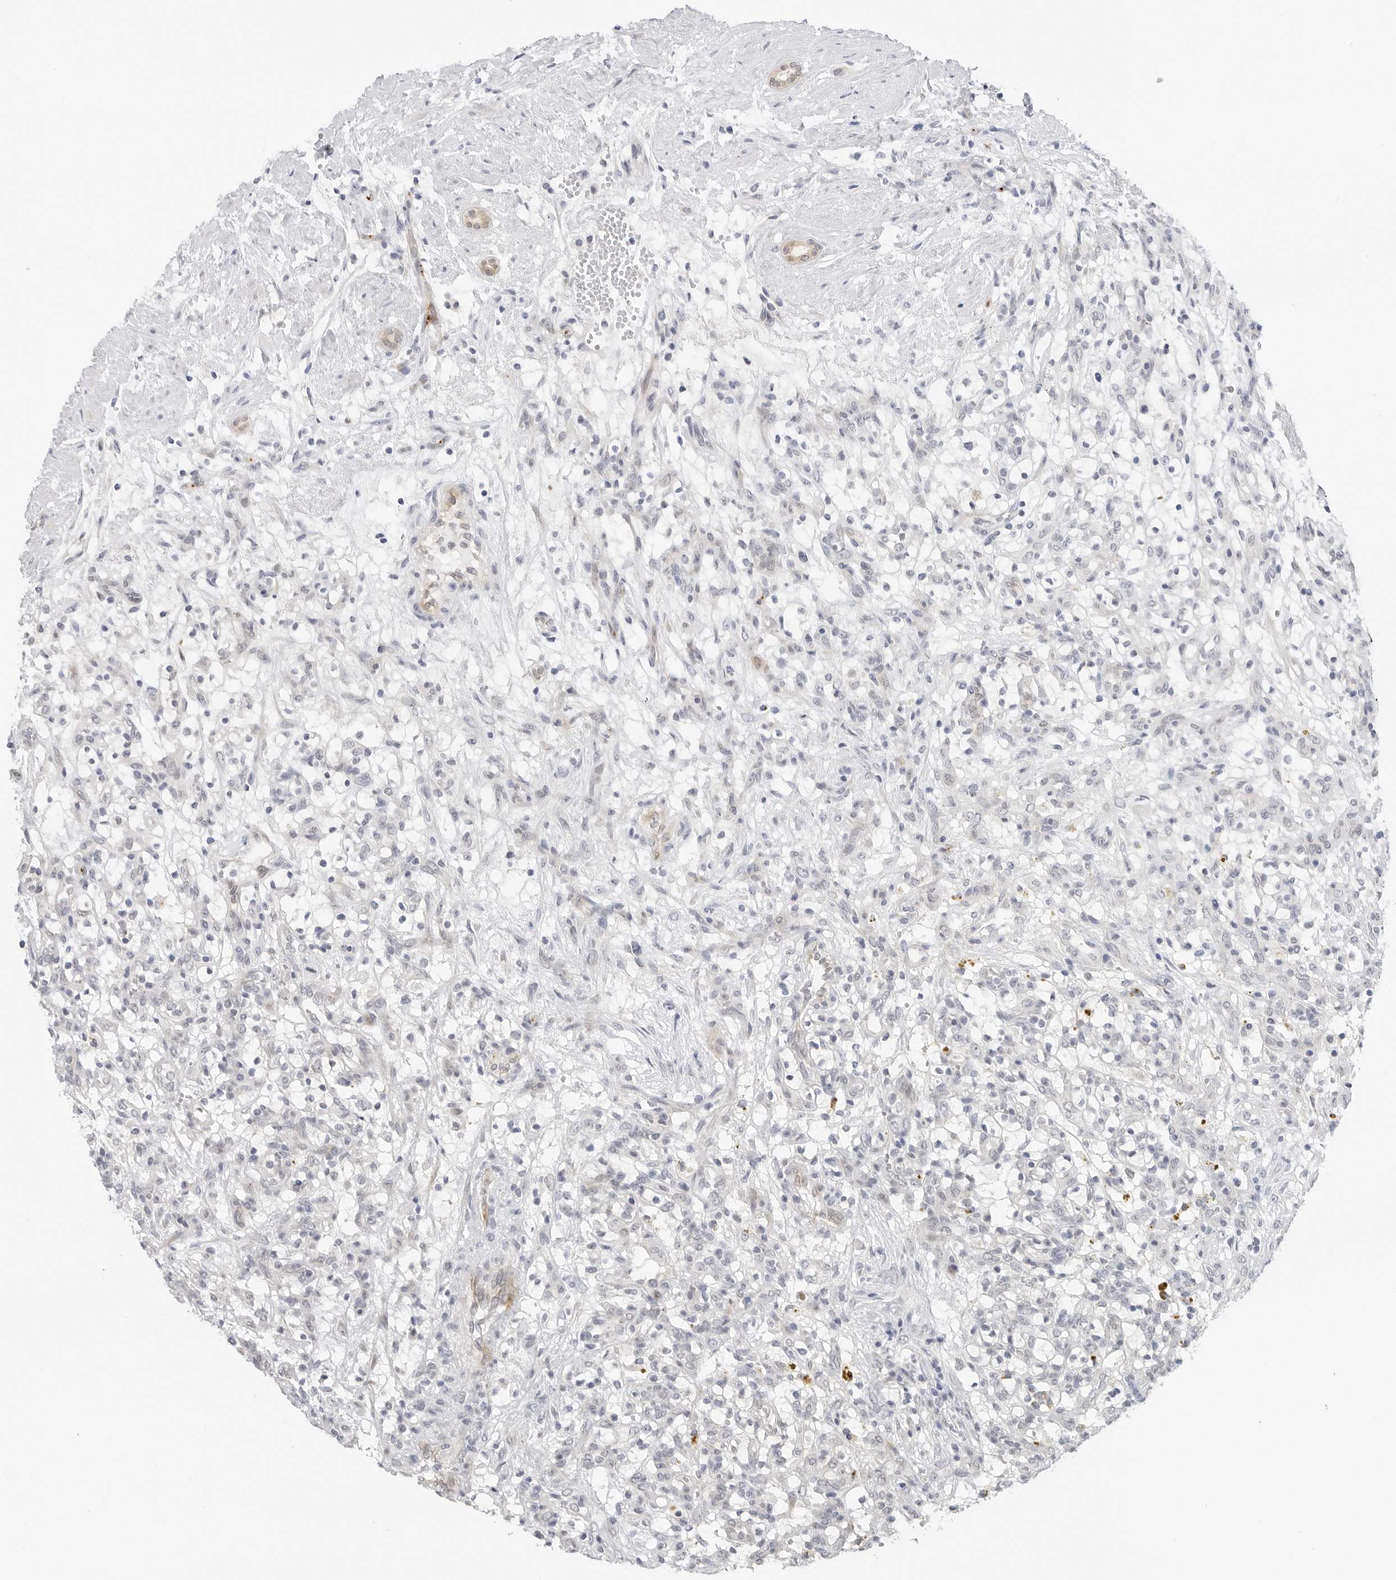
{"staining": {"intensity": "negative", "quantity": "none", "location": "none"}, "tissue": "renal cancer", "cell_type": "Tumor cells", "image_type": "cancer", "snomed": [{"axis": "morphology", "description": "Adenocarcinoma, NOS"}, {"axis": "topography", "description": "Kidney"}], "caption": "Image shows no protein staining in tumor cells of renal cancer tissue.", "gene": "MAP2K5", "patient": {"sex": "female", "age": 57}}